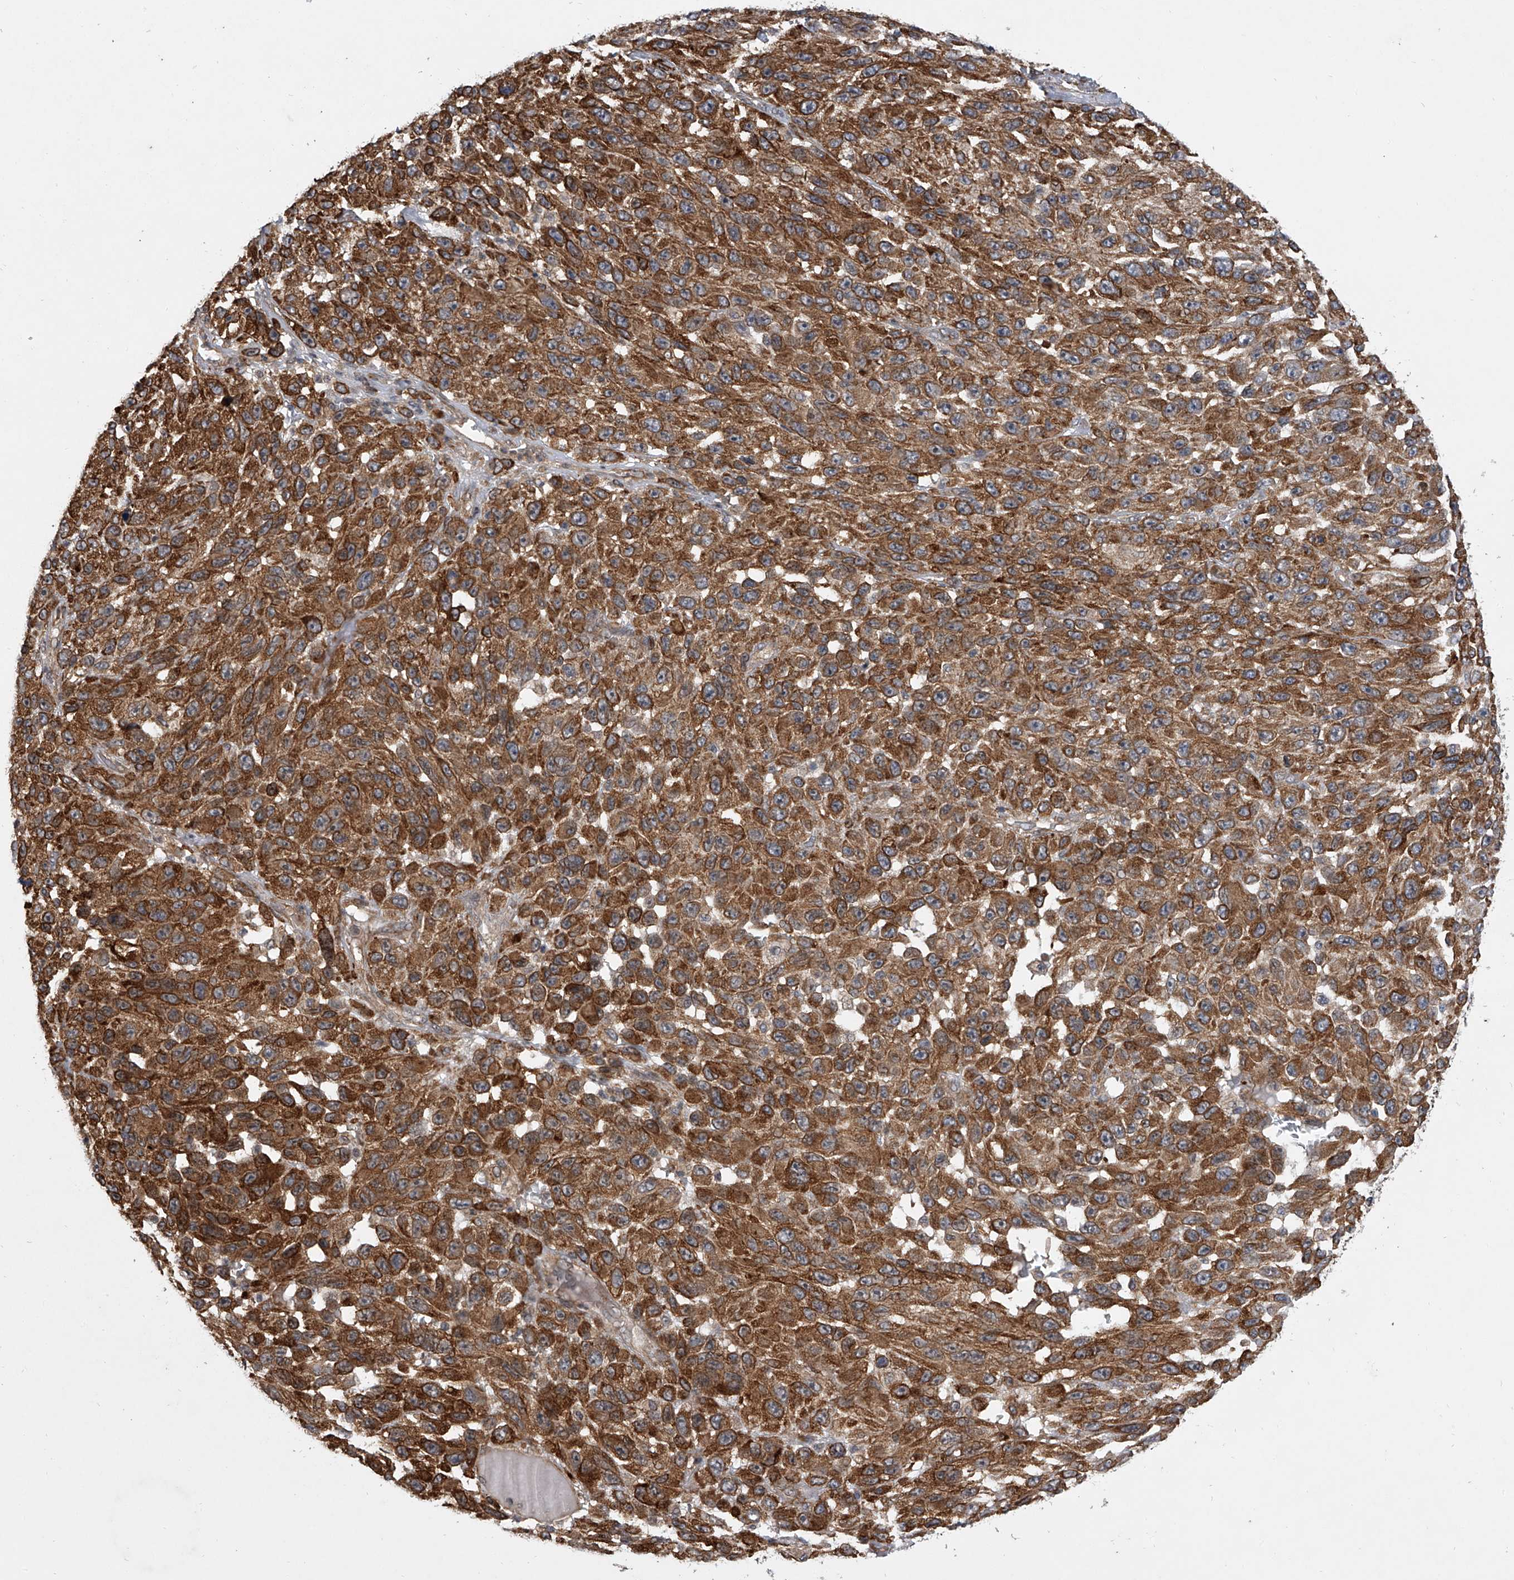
{"staining": {"intensity": "strong", "quantity": ">75%", "location": "cytoplasmic/membranous"}, "tissue": "melanoma", "cell_type": "Tumor cells", "image_type": "cancer", "snomed": [{"axis": "morphology", "description": "Malignant melanoma, NOS"}, {"axis": "topography", "description": "Skin"}], "caption": "IHC staining of malignant melanoma, which demonstrates high levels of strong cytoplasmic/membranous staining in approximately >75% of tumor cells indicating strong cytoplasmic/membranous protein staining. The staining was performed using DAB (brown) for protein detection and nuclei were counterstained in hematoxylin (blue).", "gene": "GEMIN8", "patient": {"sex": "female", "age": 96}}